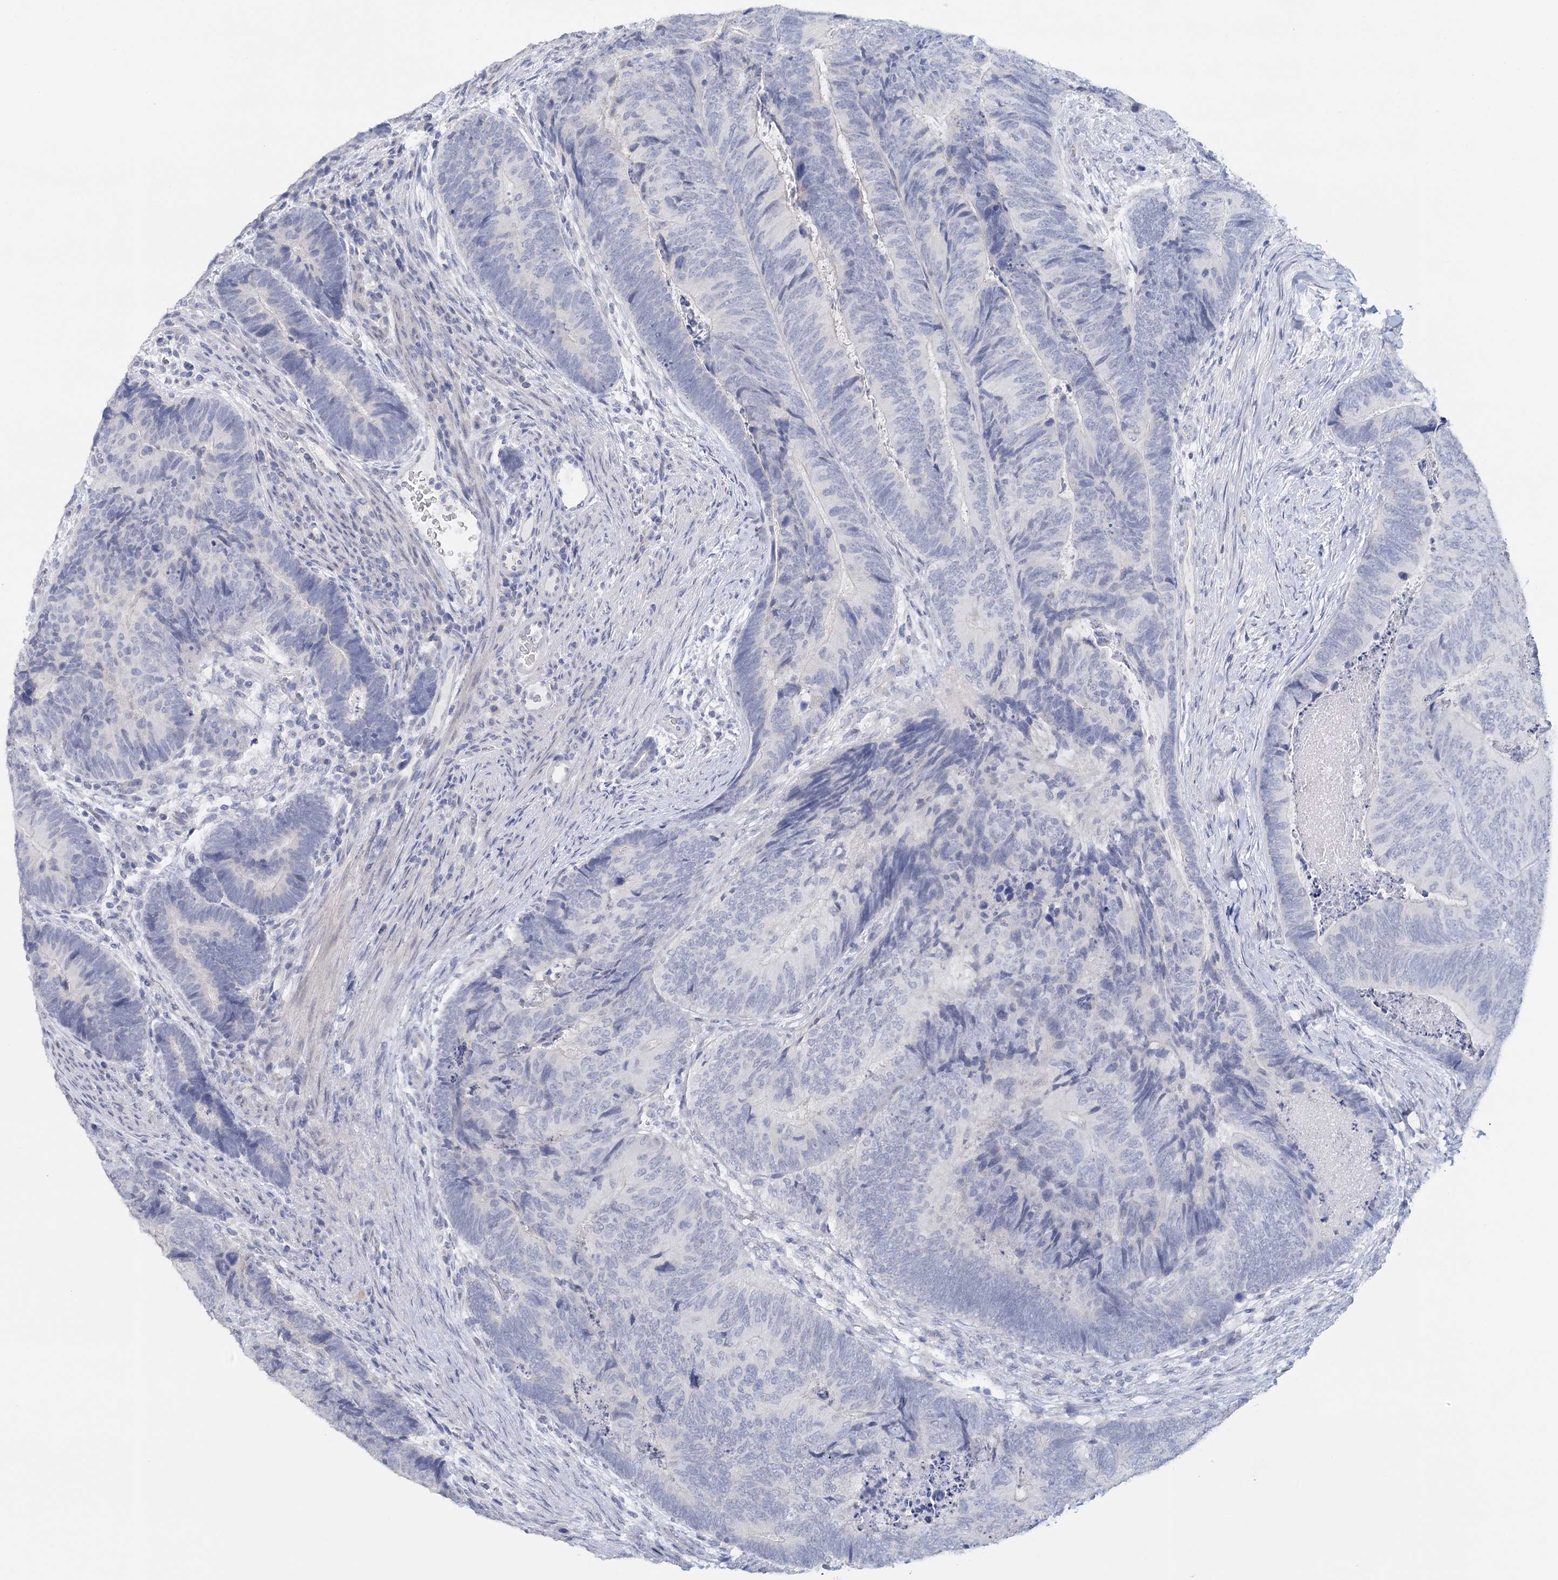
{"staining": {"intensity": "negative", "quantity": "none", "location": "none"}, "tissue": "colorectal cancer", "cell_type": "Tumor cells", "image_type": "cancer", "snomed": [{"axis": "morphology", "description": "Adenocarcinoma, NOS"}, {"axis": "topography", "description": "Colon"}], "caption": "Tumor cells show no significant expression in adenocarcinoma (colorectal).", "gene": "HSPA4L", "patient": {"sex": "female", "age": 67}}